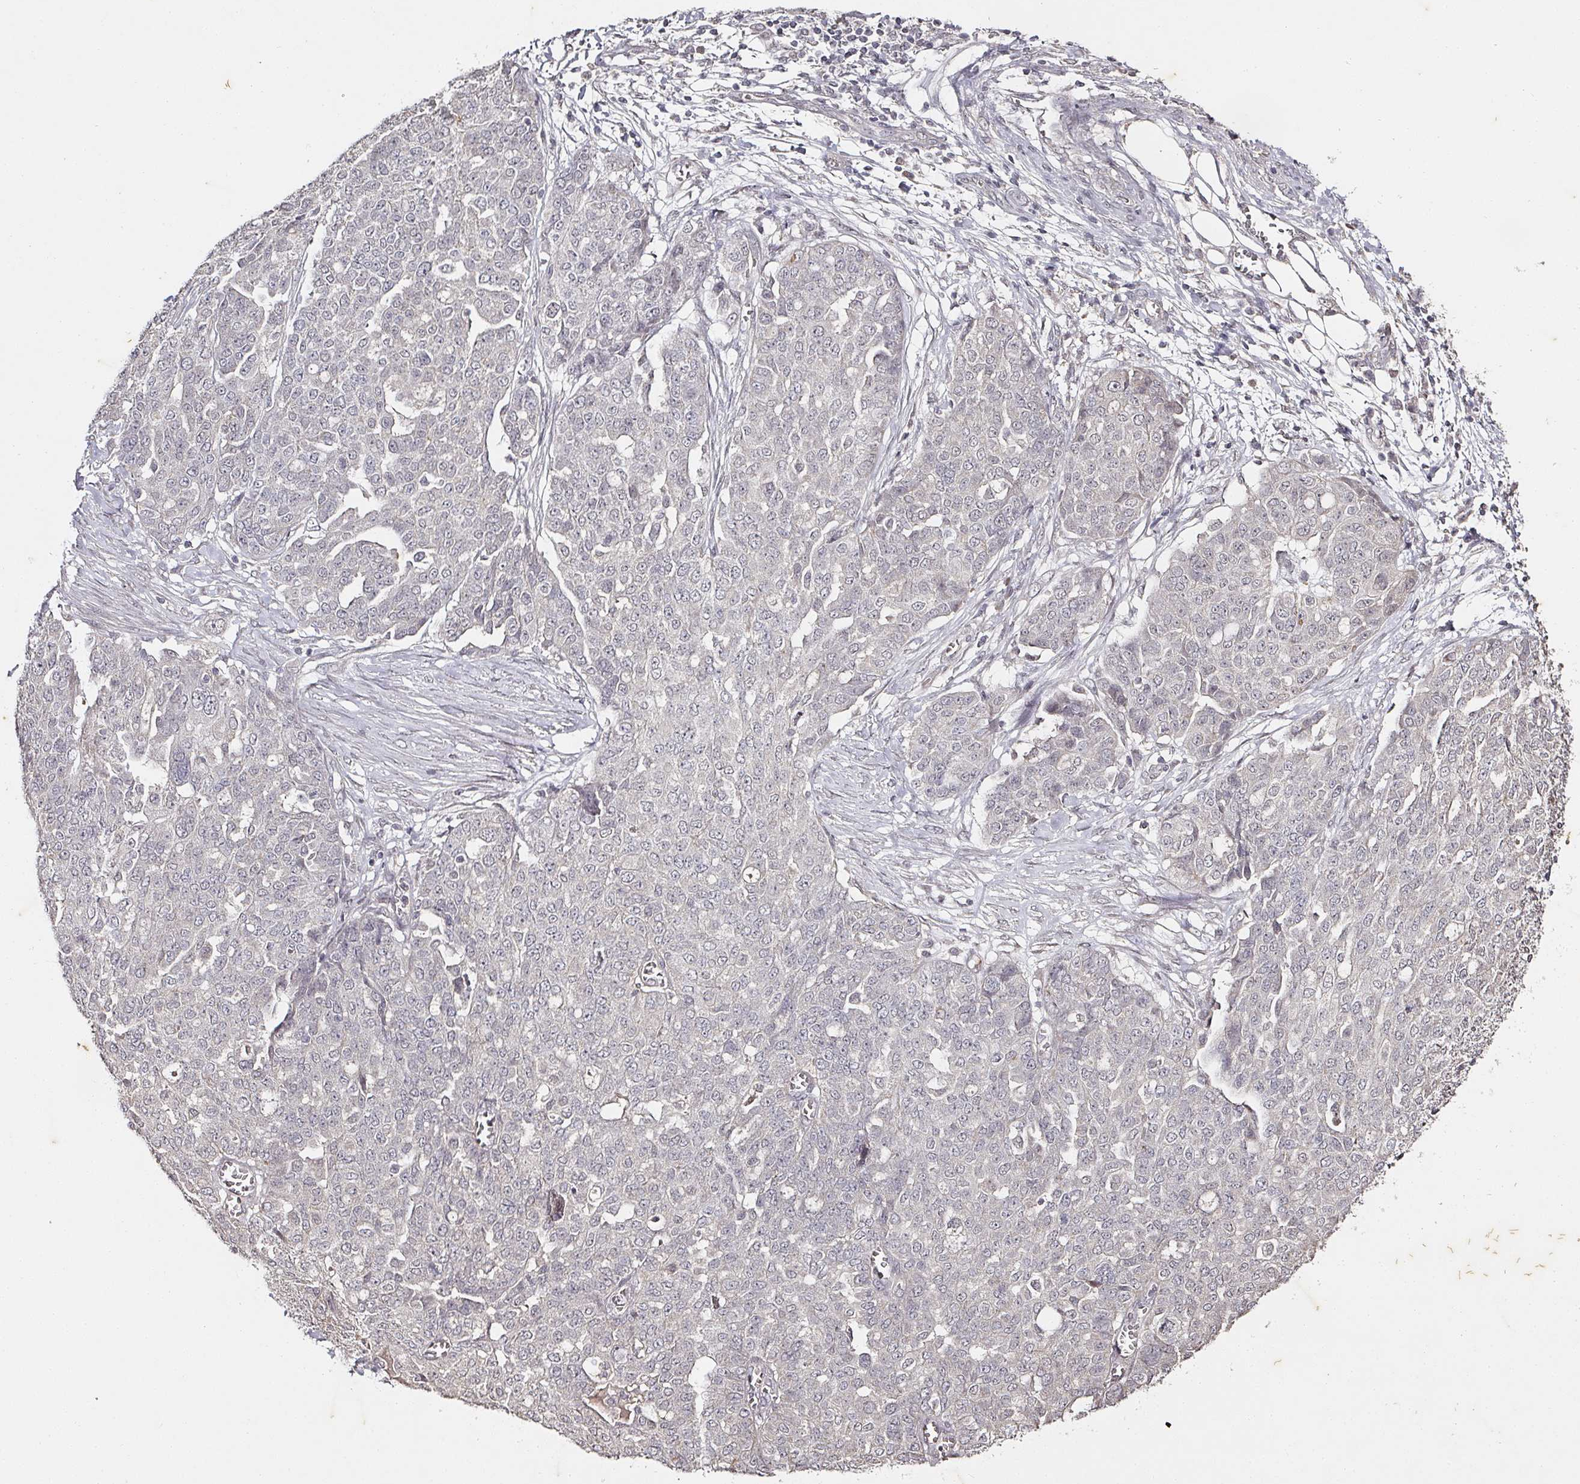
{"staining": {"intensity": "negative", "quantity": "none", "location": "none"}, "tissue": "ovarian cancer", "cell_type": "Tumor cells", "image_type": "cancer", "snomed": [{"axis": "morphology", "description": "Cystadenocarcinoma, serous, NOS"}, {"axis": "topography", "description": "Soft tissue"}, {"axis": "topography", "description": "Ovary"}], "caption": "High power microscopy image of an immunohistochemistry (IHC) micrograph of ovarian cancer, revealing no significant expression in tumor cells.", "gene": "CAPN5", "patient": {"sex": "female", "age": 57}}